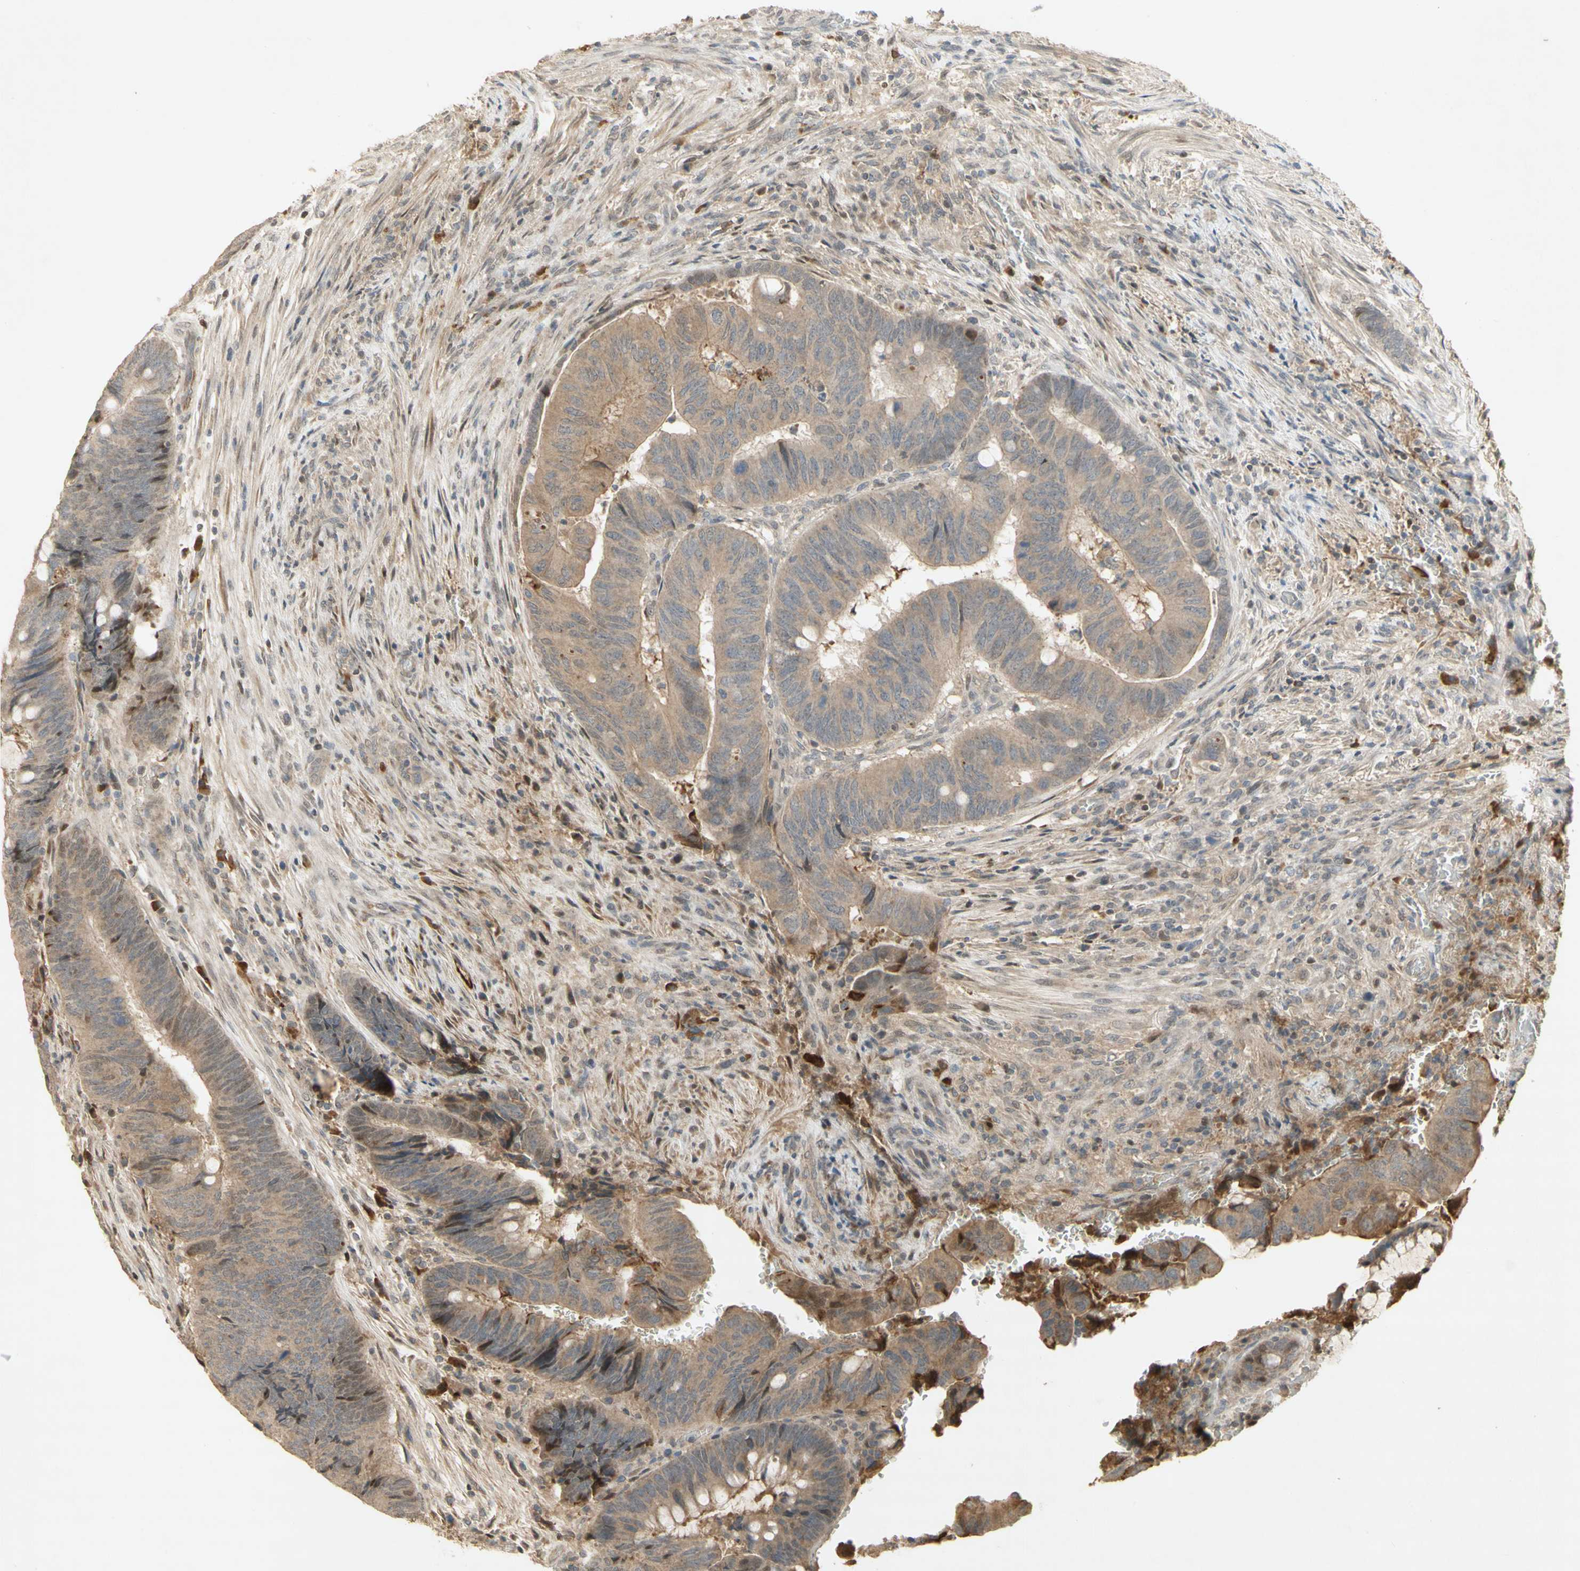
{"staining": {"intensity": "weak", "quantity": "25%-75%", "location": "cytoplasmic/membranous"}, "tissue": "colorectal cancer", "cell_type": "Tumor cells", "image_type": "cancer", "snomed": [{"axis": "morphology", "description": "Normal tissue, NOS"}, {"axis": "morphology", "description": "Adenocarcinoma, NOS"}, {"axis": "topography", "description": "Rectum"}, {"axis": "topography", "description": "Peripheral nerve tissue"}], "caption": "A low amount of weak cytoplasmic/membranous positivity is present in about 25%-75% of tumor cells in colorectal cancer tissue. (DAB = brown stain, brightfield microscopy at high magnification).", "gene": "NRG4", "patient": {"sex": "male", "age": 92}}